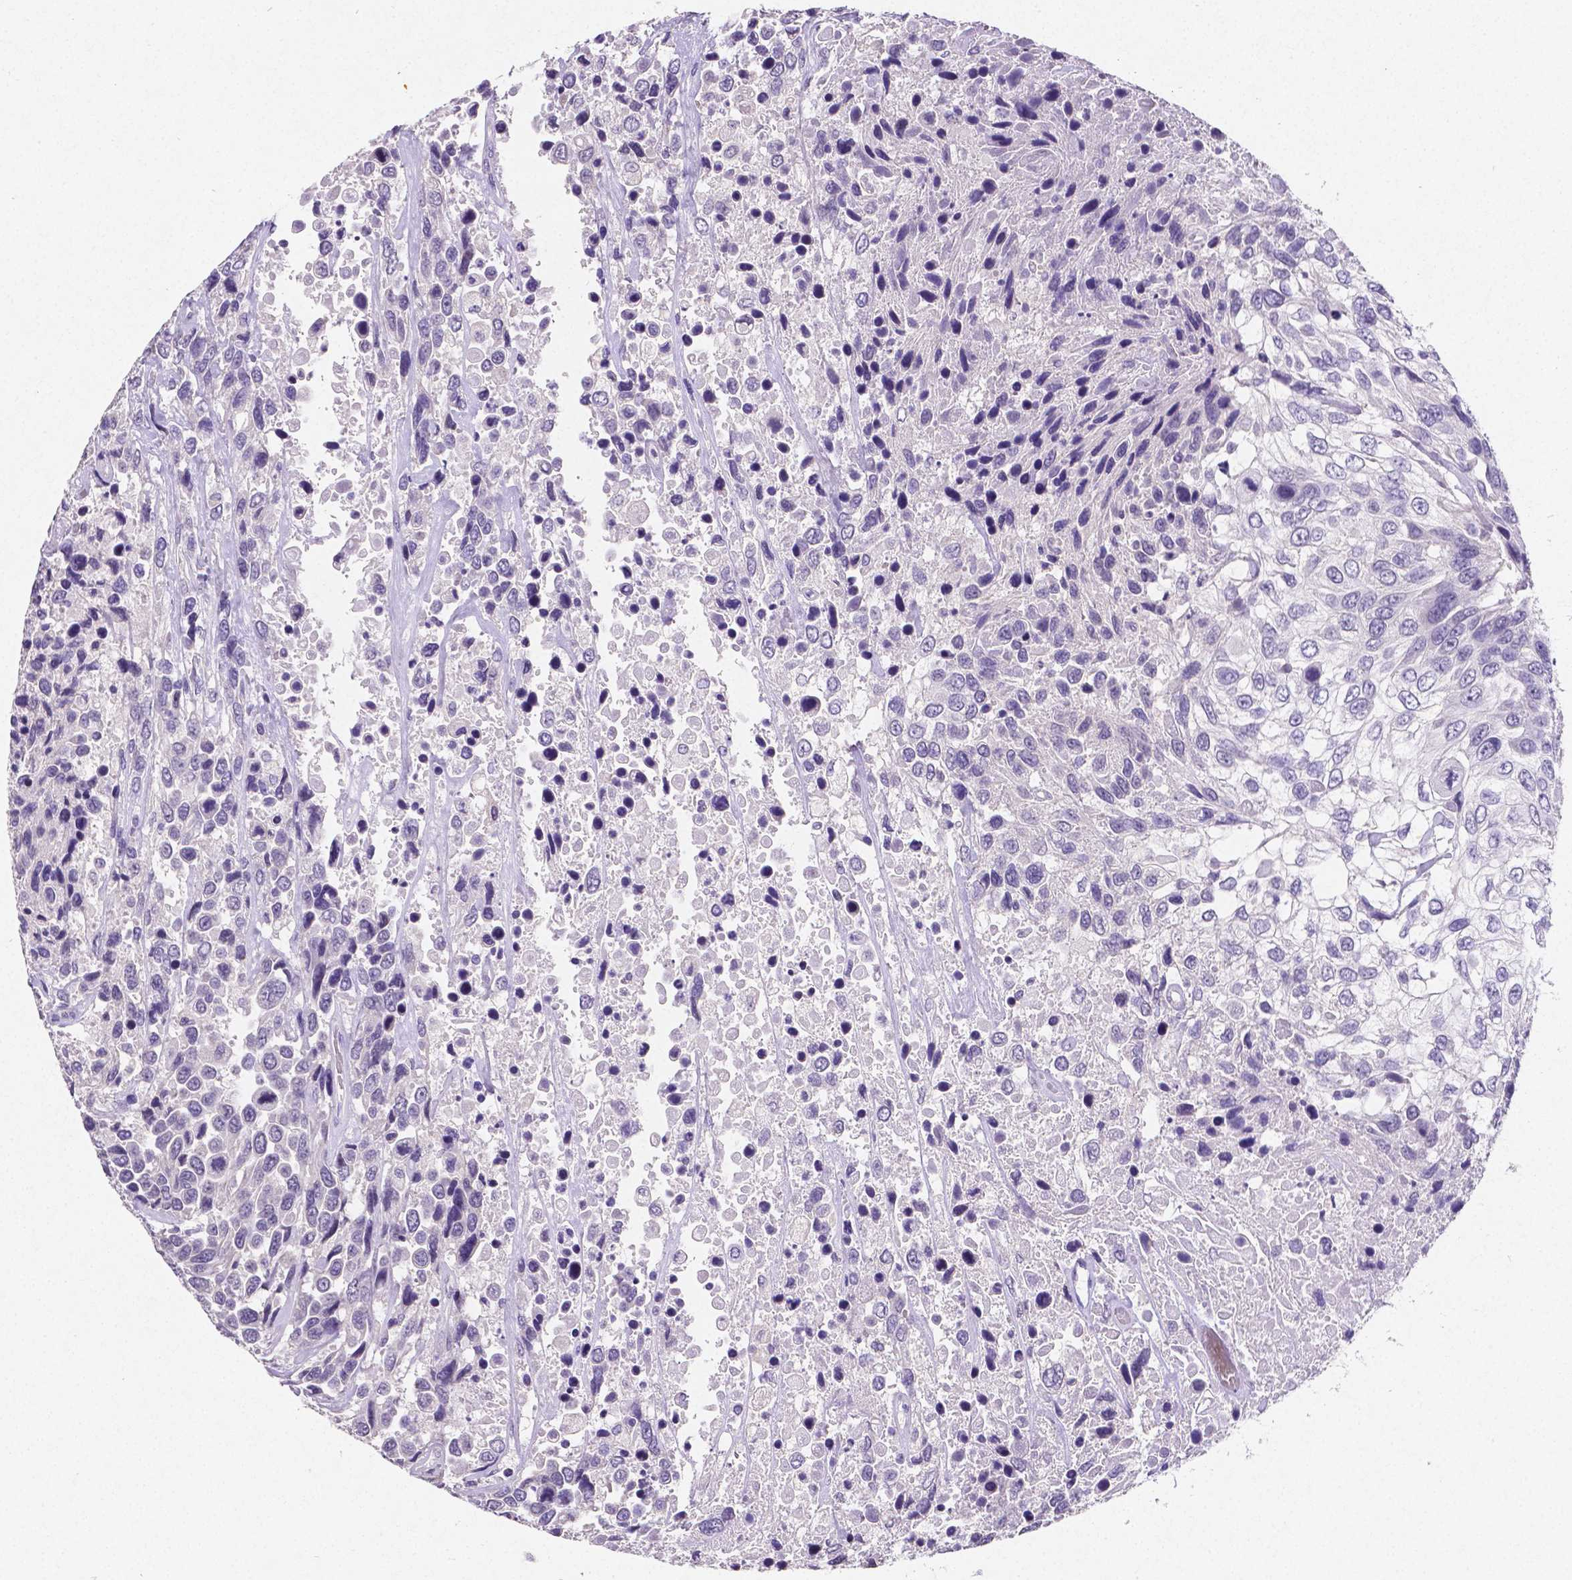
{"staining": {"intensity": "negative", "quantity": "none", "location": "none"}, "tissue": "urothelial cancer", "cell_type": "Tumor cells", "image_type": "cancer", "snomed": [{"axis": "morphology", "description": "Urothelial carcinoma, High grade"}, {"axis": "topography", "description": "Urinary bladder"}], "caption": "Tumor cells are negative for protein expression in human urothelial carcinoma (high-grade).", "gene": "SATB2", "patient": {"sex": "female", "age": 70}}